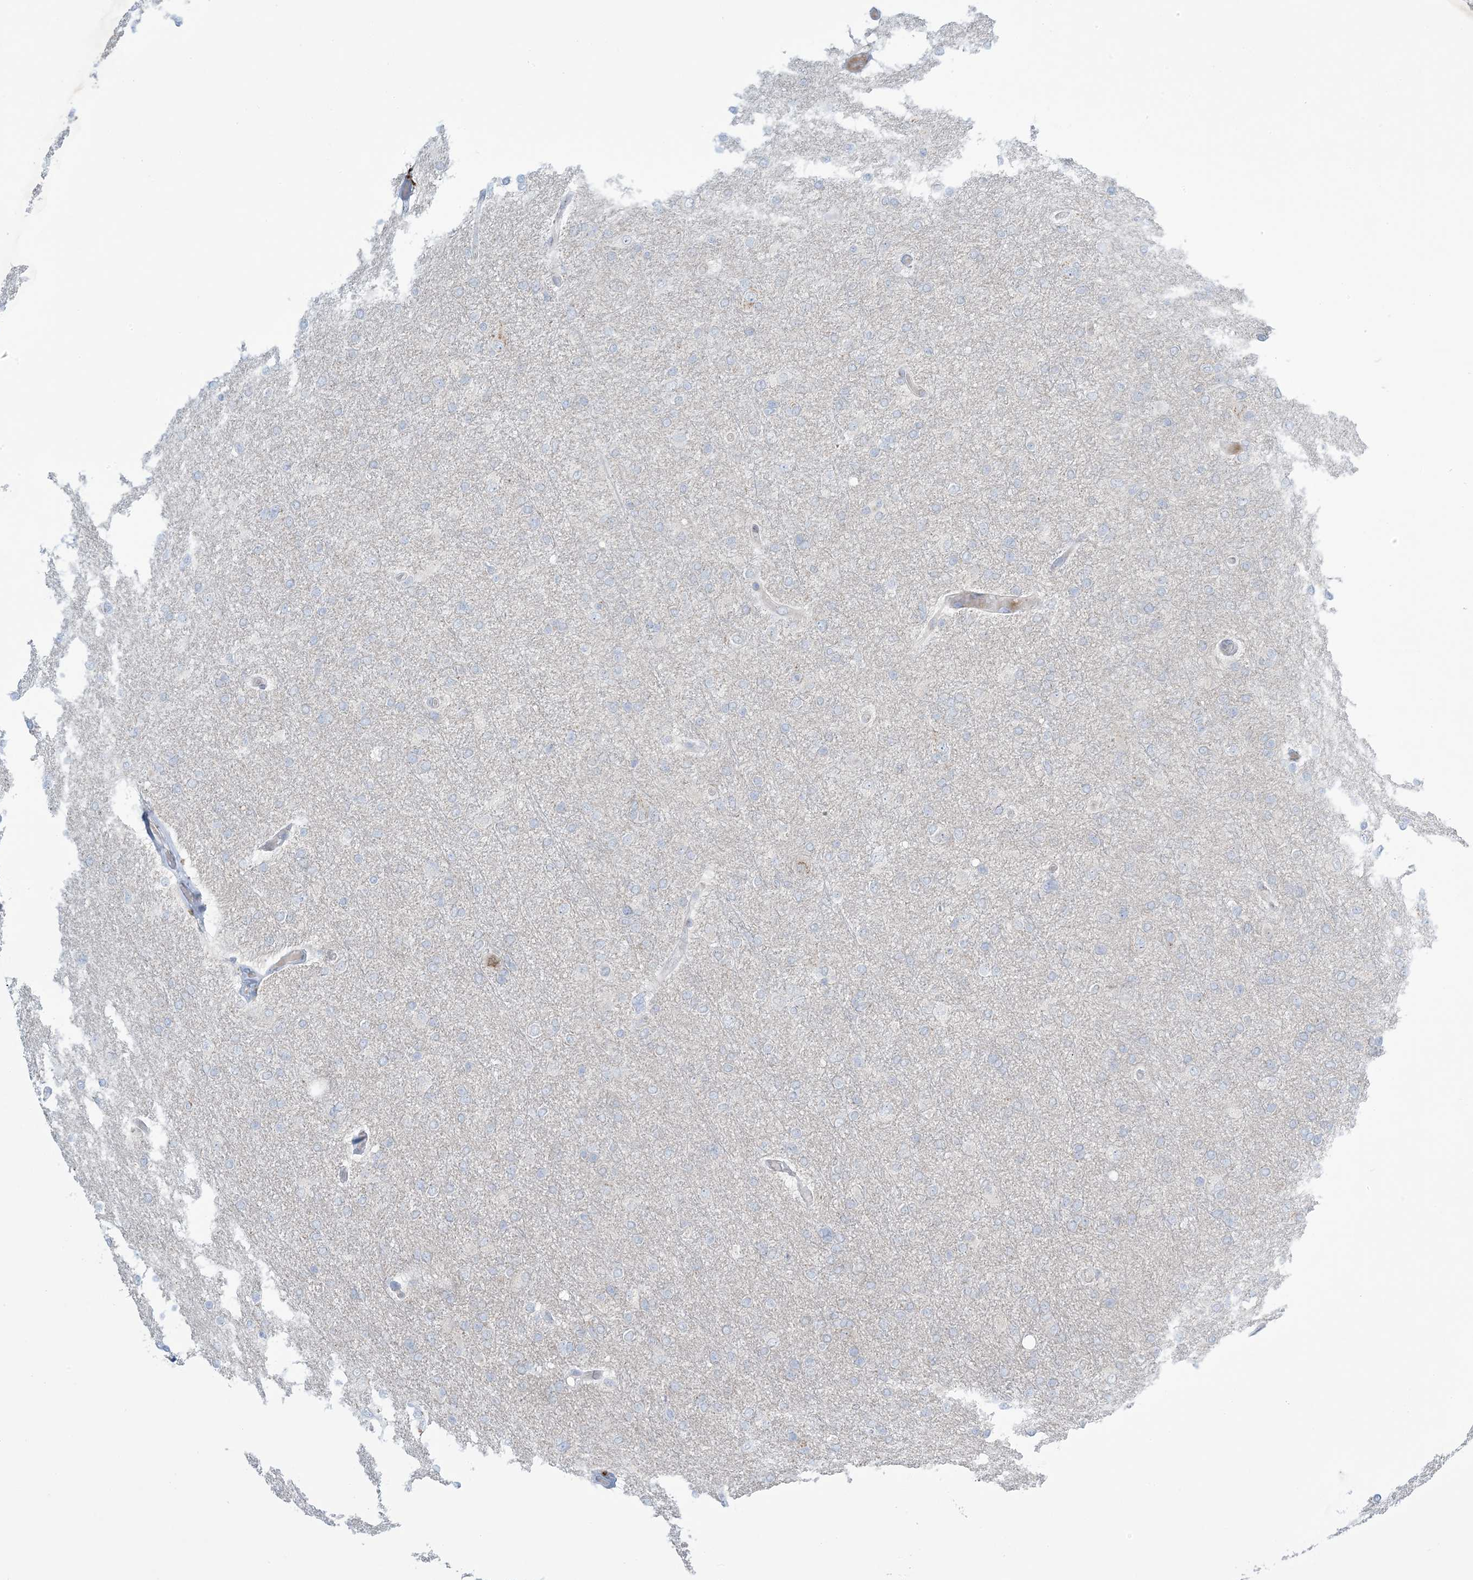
{"staining": {"intensity": "negative", "quantity": "none", "location": "none"}, "tissue": "glioma", "cell_type": "Tumor cells", "image_type": "cancer", "snomed": [{"axis": "morphology", "description": "Glioma, malignant, High grade"}, {"axis": "topography", "description": "Cerebral cortex"}], "caption": "Micrograph shows no protein staining in tumor cells of glioma tissue.", "gene": "AFTPH", "patient": {"sex": "female", "age": 36}}